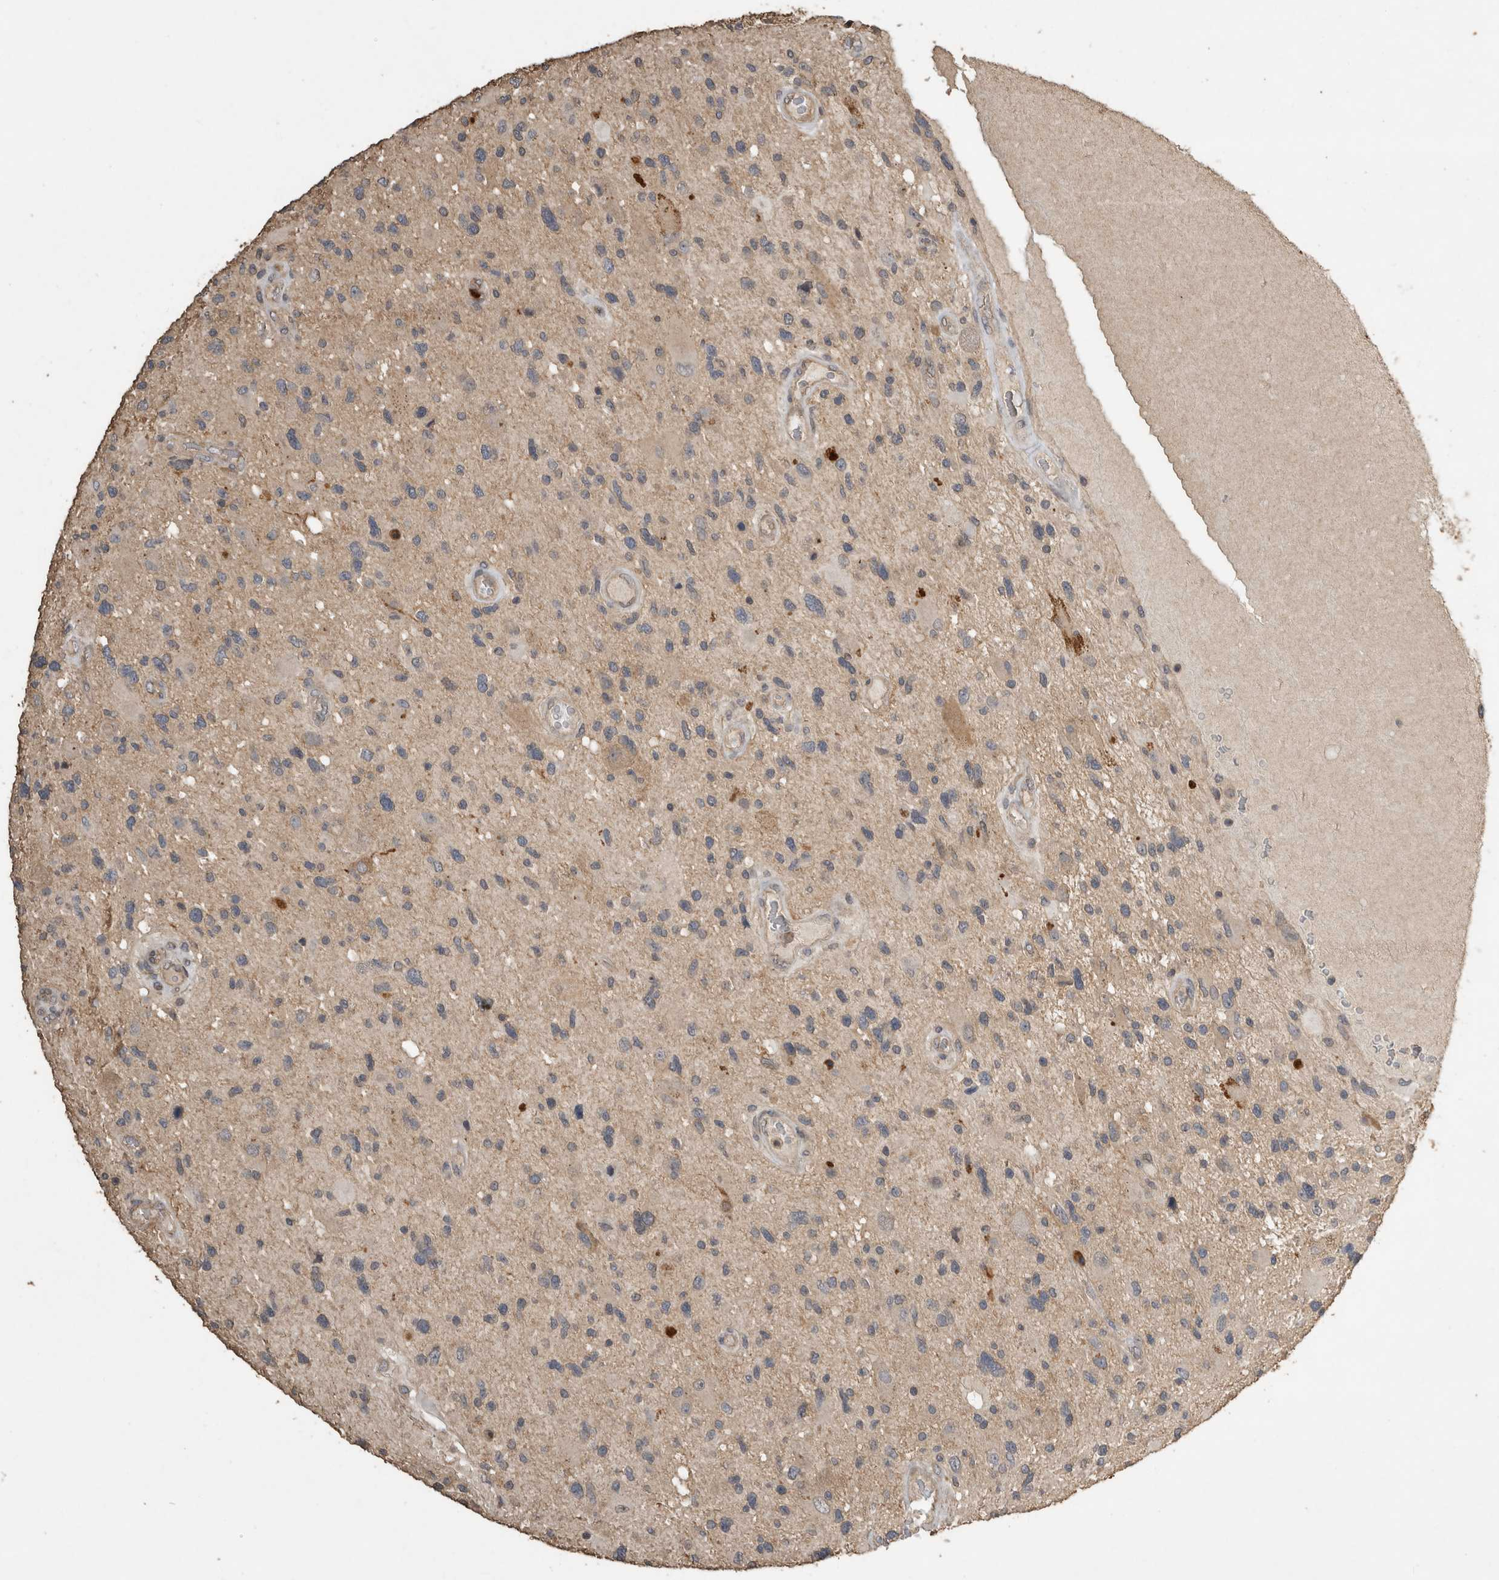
{"staining": {"intensity": "negative", "quantity": "none", "location": "none"}, "tissue": "glioma", "cell_type": "Tumor cells", "image_type": "cancer", "snomed": [{"axis": "morphology", "description": "Glioma, malignant, High grade"}, {"axis": "topography", "description": "Brain"}], "caption": "Immunohistochemistry (IHC) histopathology image of neoplastic tissue: malignant glioma (high-grade) stained with DAB (3,3'-diaminobenzidine) reveals no significant protein expression in tumor cells.", "gene": "RHPN1", "patient": {"sex": "male", "age": 33}}